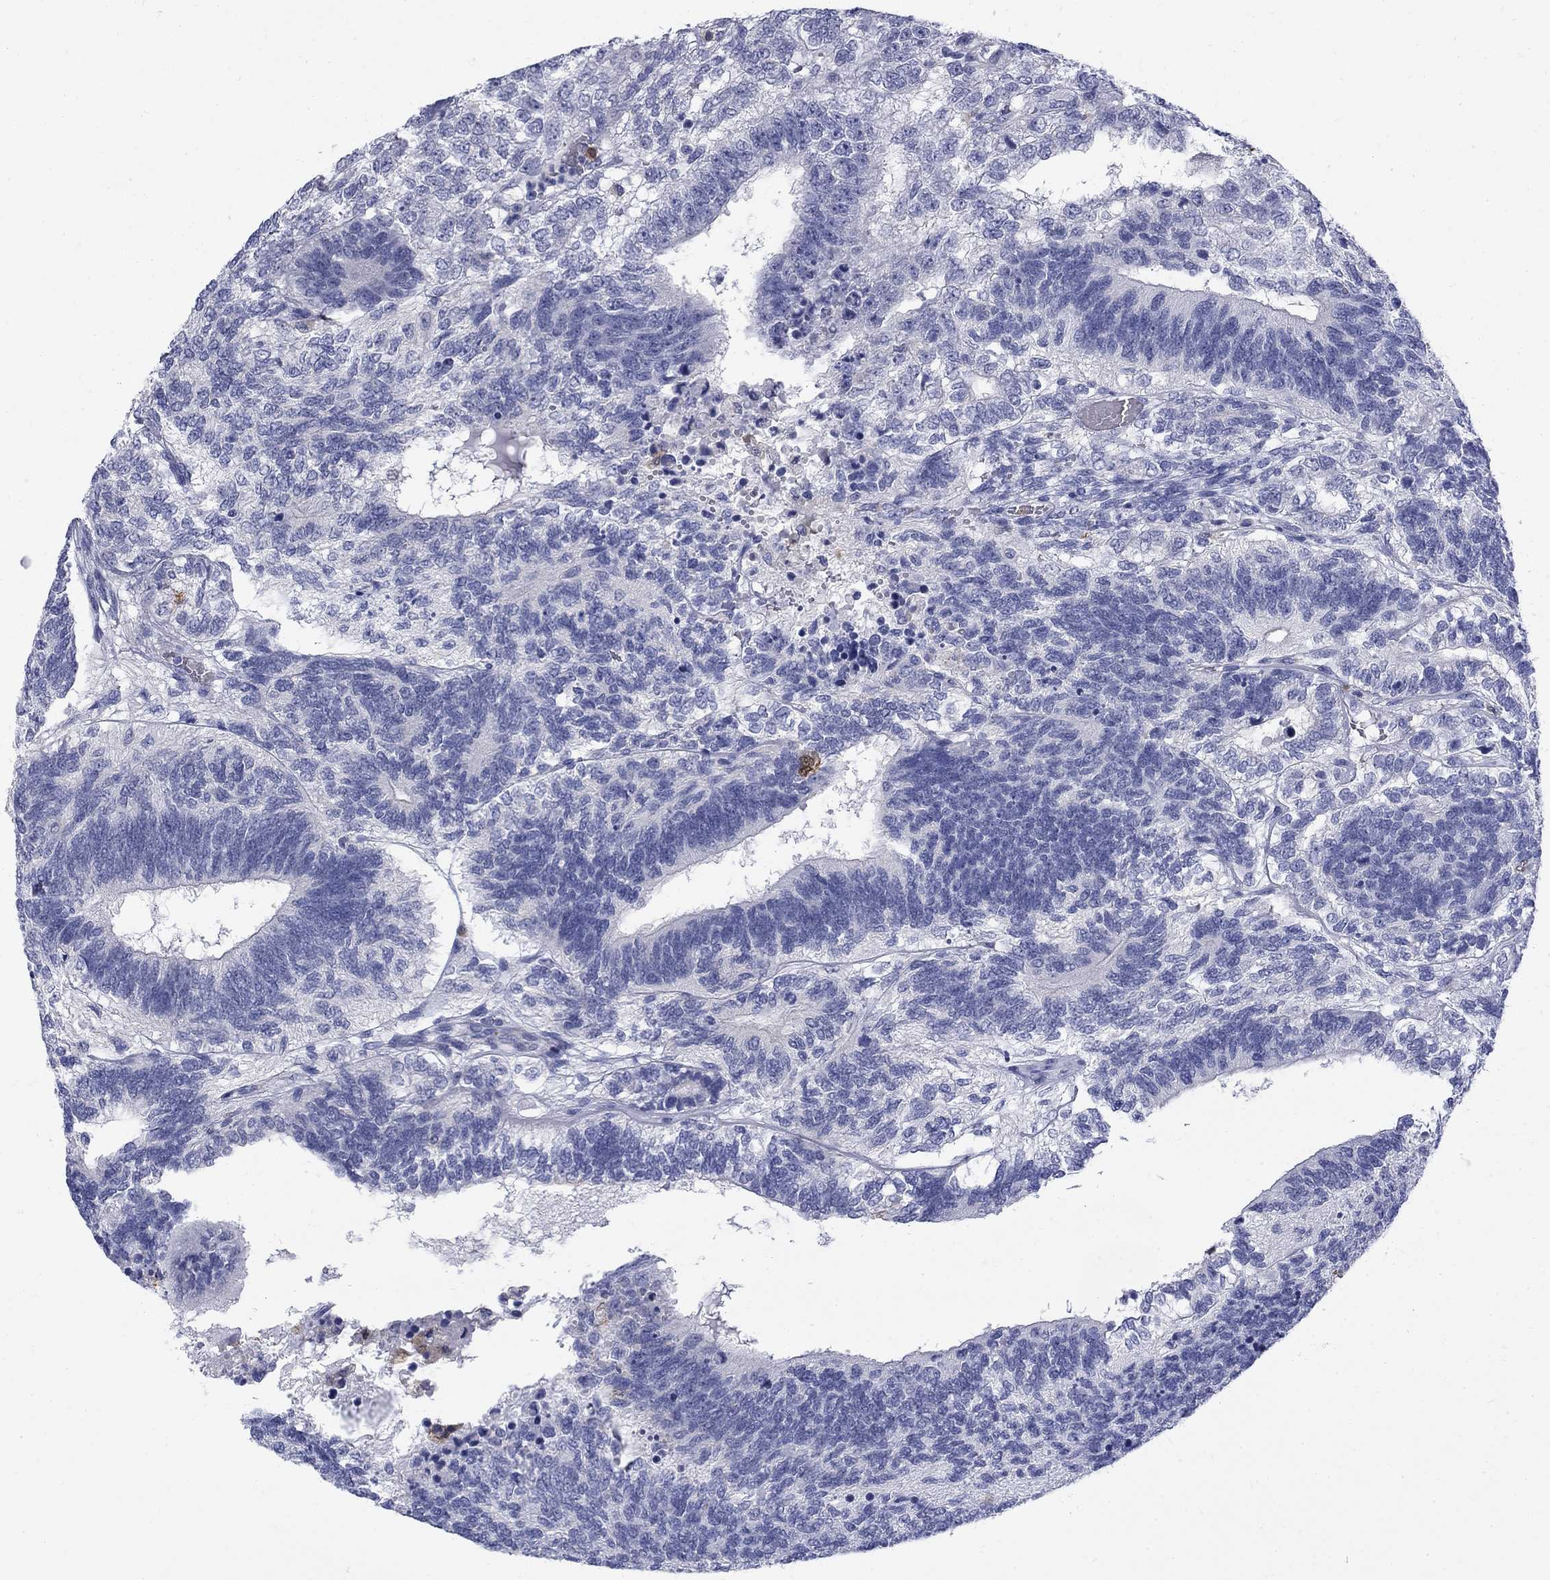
{"staining": {"intensity": "negative", "quantity": "none", "location": "none"}, "tissue": "testis cancer", "cell_type": "Tumor cells", "image_type": "cancer", "snomed": [{"axis": "morphology", "description": "Seminoma, NOS"}, {"axis": "morphology", "description": "Carcinoma, Embryonal, NOS"}, {"axis": "topography", "description": "Testis"}], "caption": "Tumor cells show no significant protein staining in testis cancer (embryonal carcinoma). (Brightfield microscopy of DAB (3,3'-diaminobenzidine) immunohistochemistry (IHC) at high magnification).", "gene": "SERPINB2", "patient": {"sex": "male", "age": 41}}